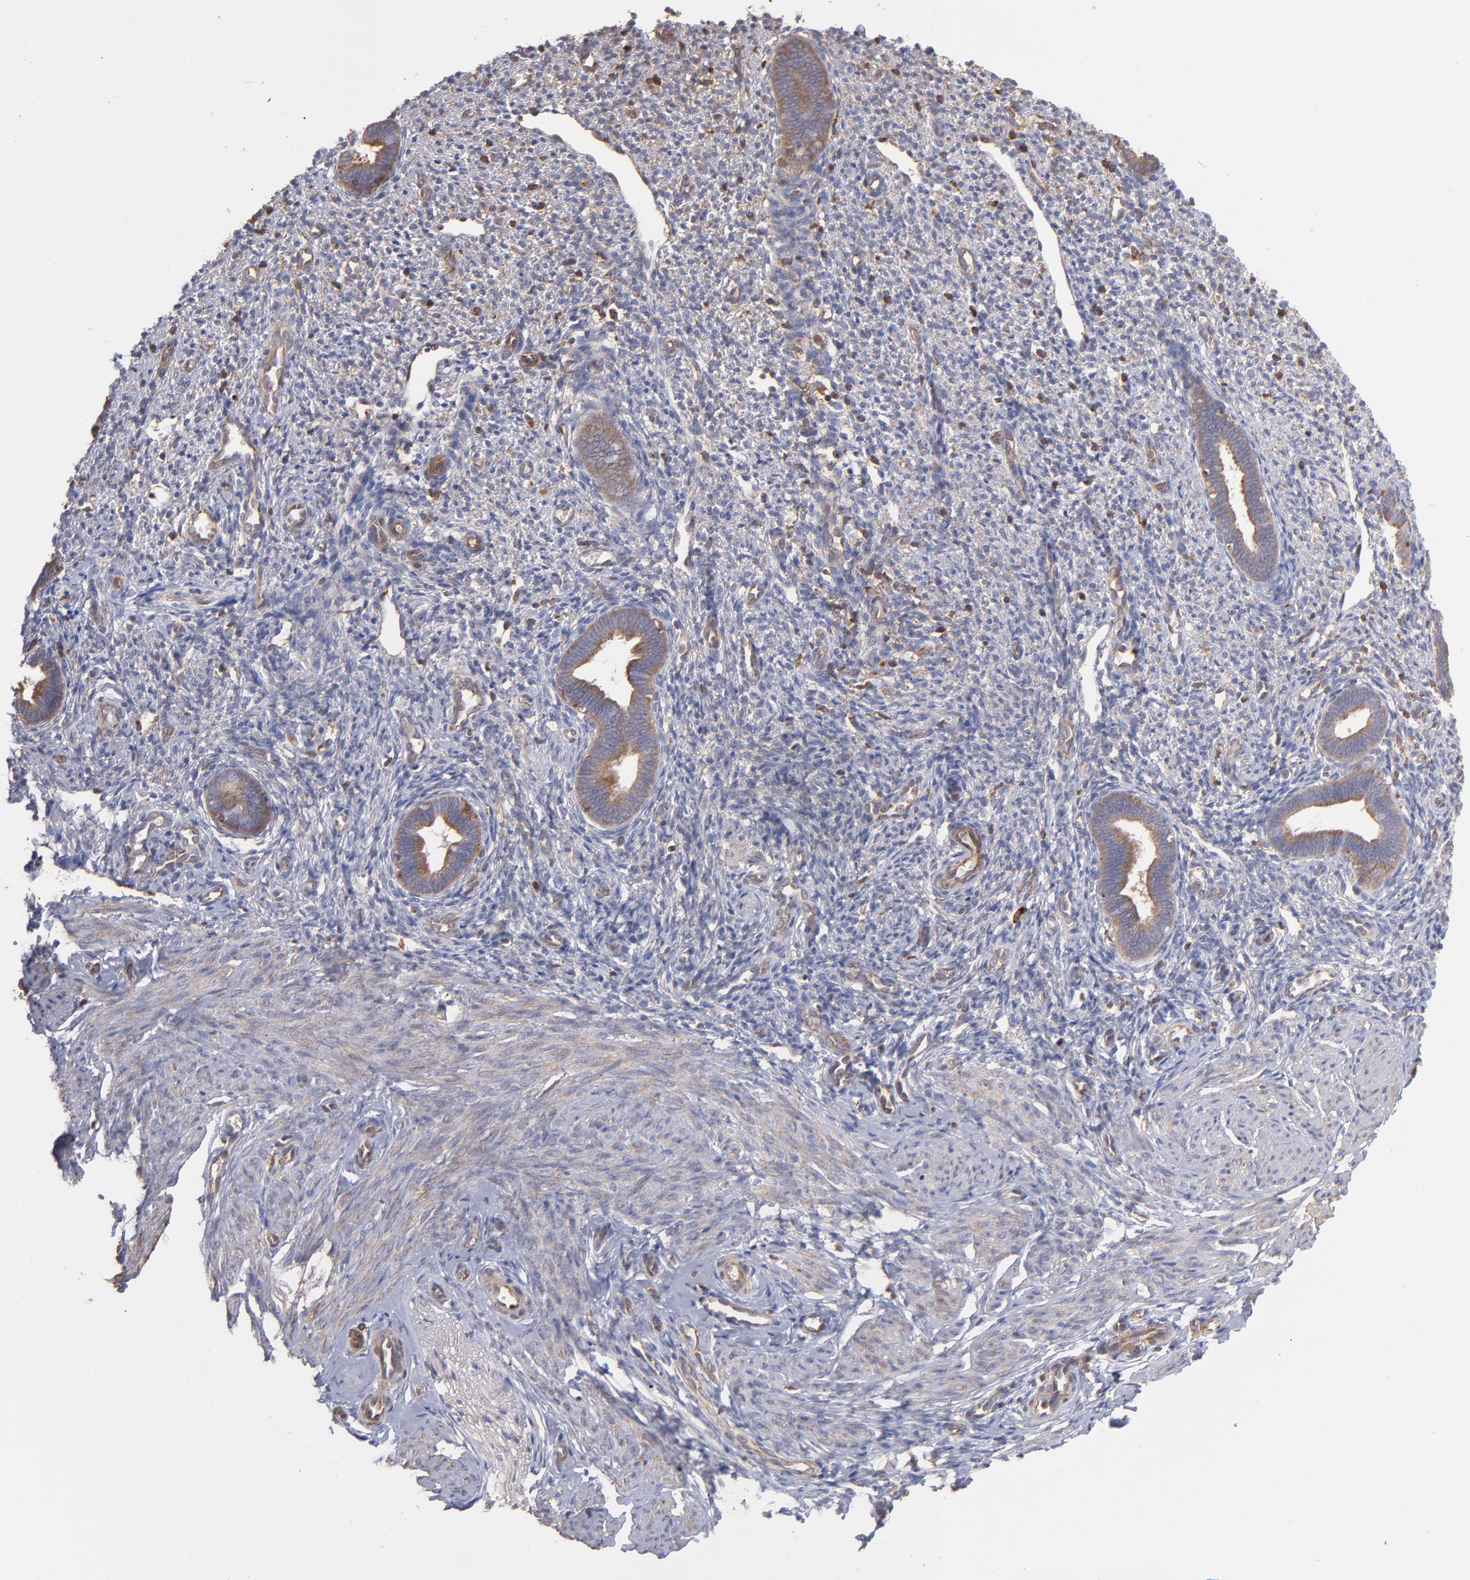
{"staining": {"intensity": "moderate", "quantity": "25%-75%", "location": "cytoplasmic/membranous"}, "tissue": "endometrium", "cell_type": "Cells in endometrial stroma", "image_type": "normal", "snomed": [{"axis": "morphology", "description": "Normal tissue, NOS"}, {"axis": "topography", "description": "Endometrium"}], "caption": "Brown immunohistochemical staining in normal human endometrium displays moderate cytoplasmic/membranous staining in about 25%-75% of cells in endometrial stroma. (DAB IHC, brown staining for protein, blue staining for nuclei).", "gene": "MAPRE1", "patient": {"sex": "female", "age": 27}}